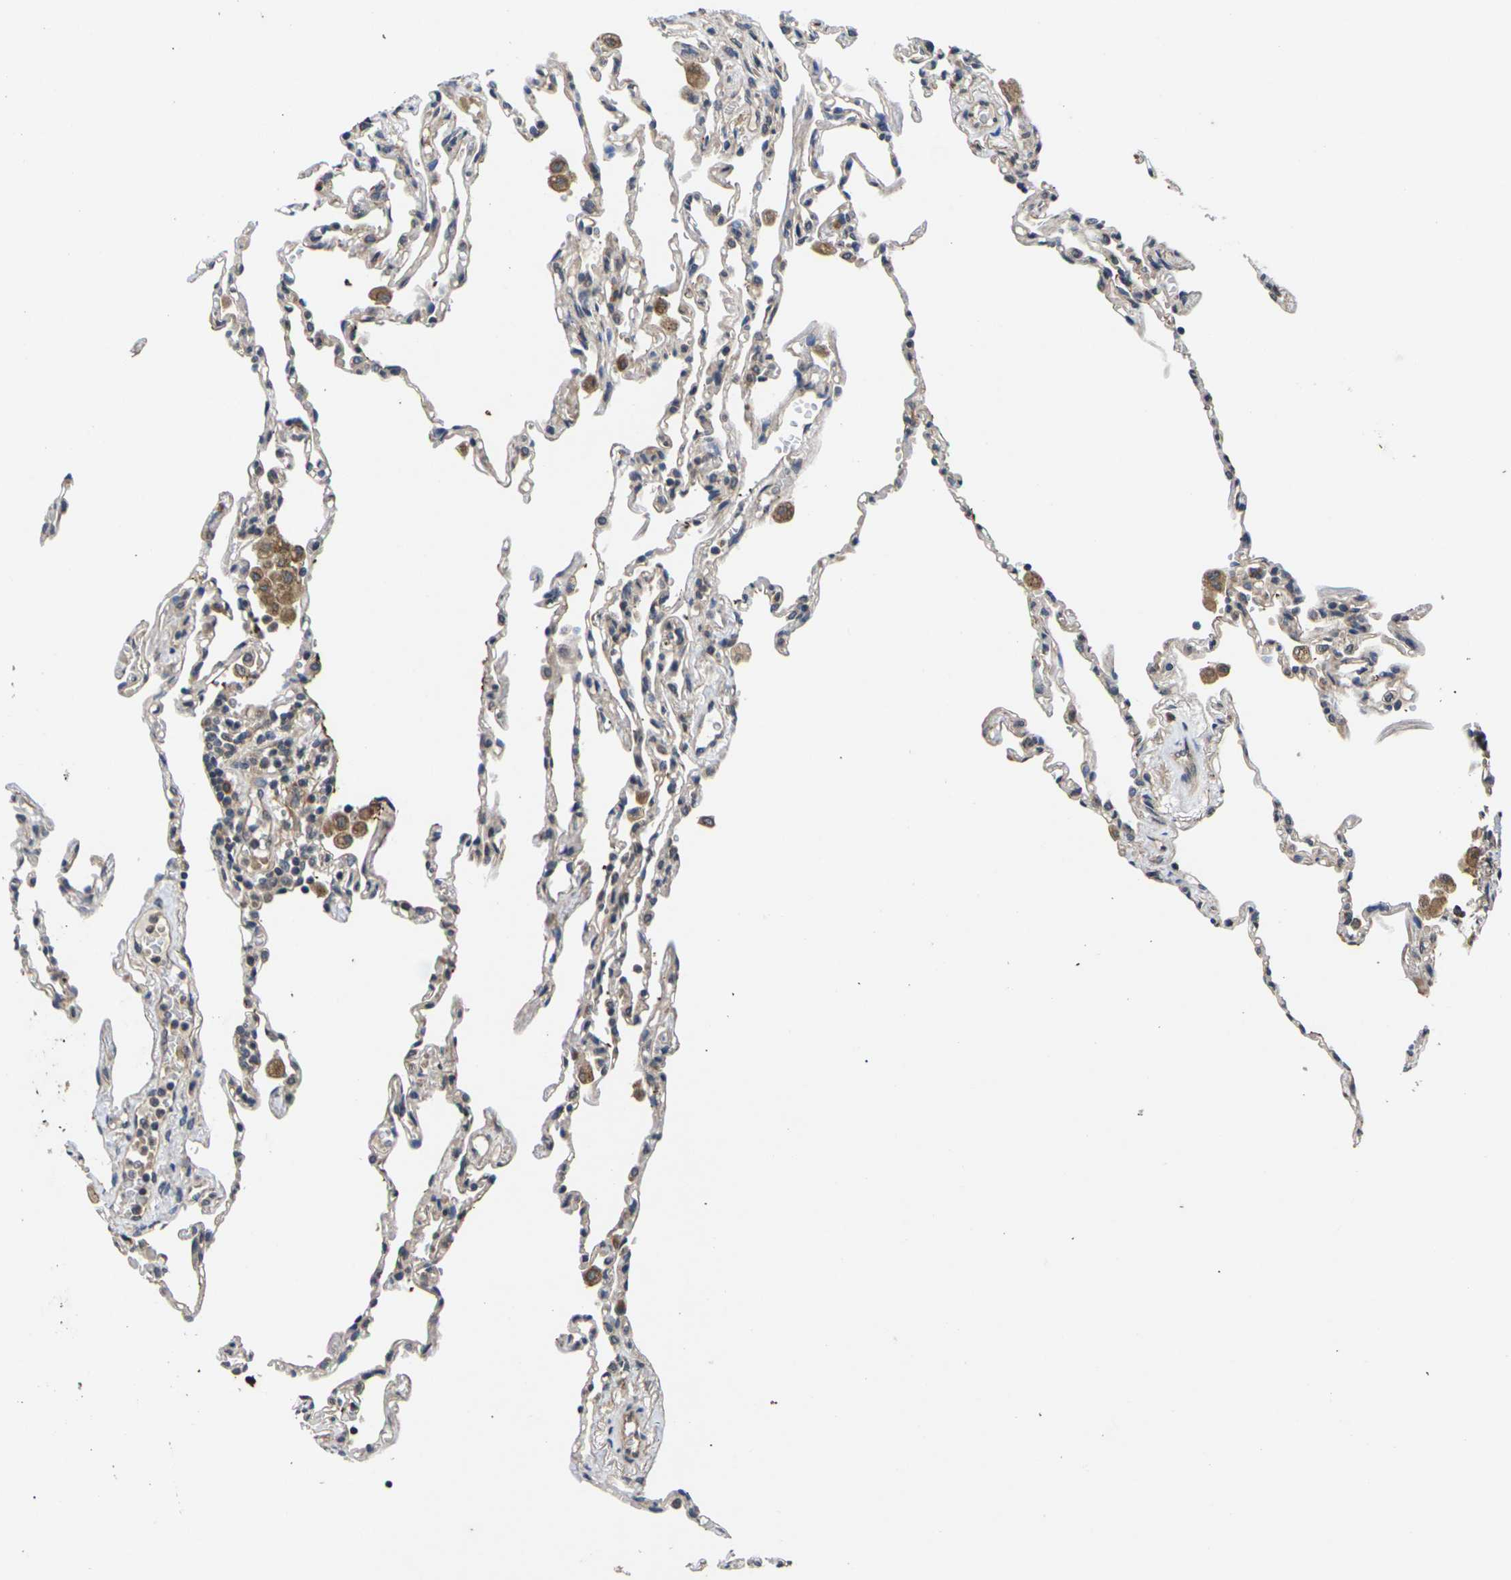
{"staining": {"intensity": "weak", "quantity": "<25%", "location": "cytoplasmic/membranous"}, "tissue": "lung", "cell_type": "Alveolar cells", "image_type": "normal", "snomed": [{"axis": "morphology", "description": "Normal tissue, NOS"}, {"axis": "topography", "description": "Lung"}], "caption": "Immunohistochemistry image of unremarkable lung: human lung stained with DAB (3,3'-diaminobenzidine) shows no significant protein expression in alveolar cells. (Brightfield microscopy of DAB (3,3'-diaminobenzidine) immunohistochemistry (IHC) at high magnification).", "gene": "DKK2", "patient": {"sex": "male", "age": 59}}